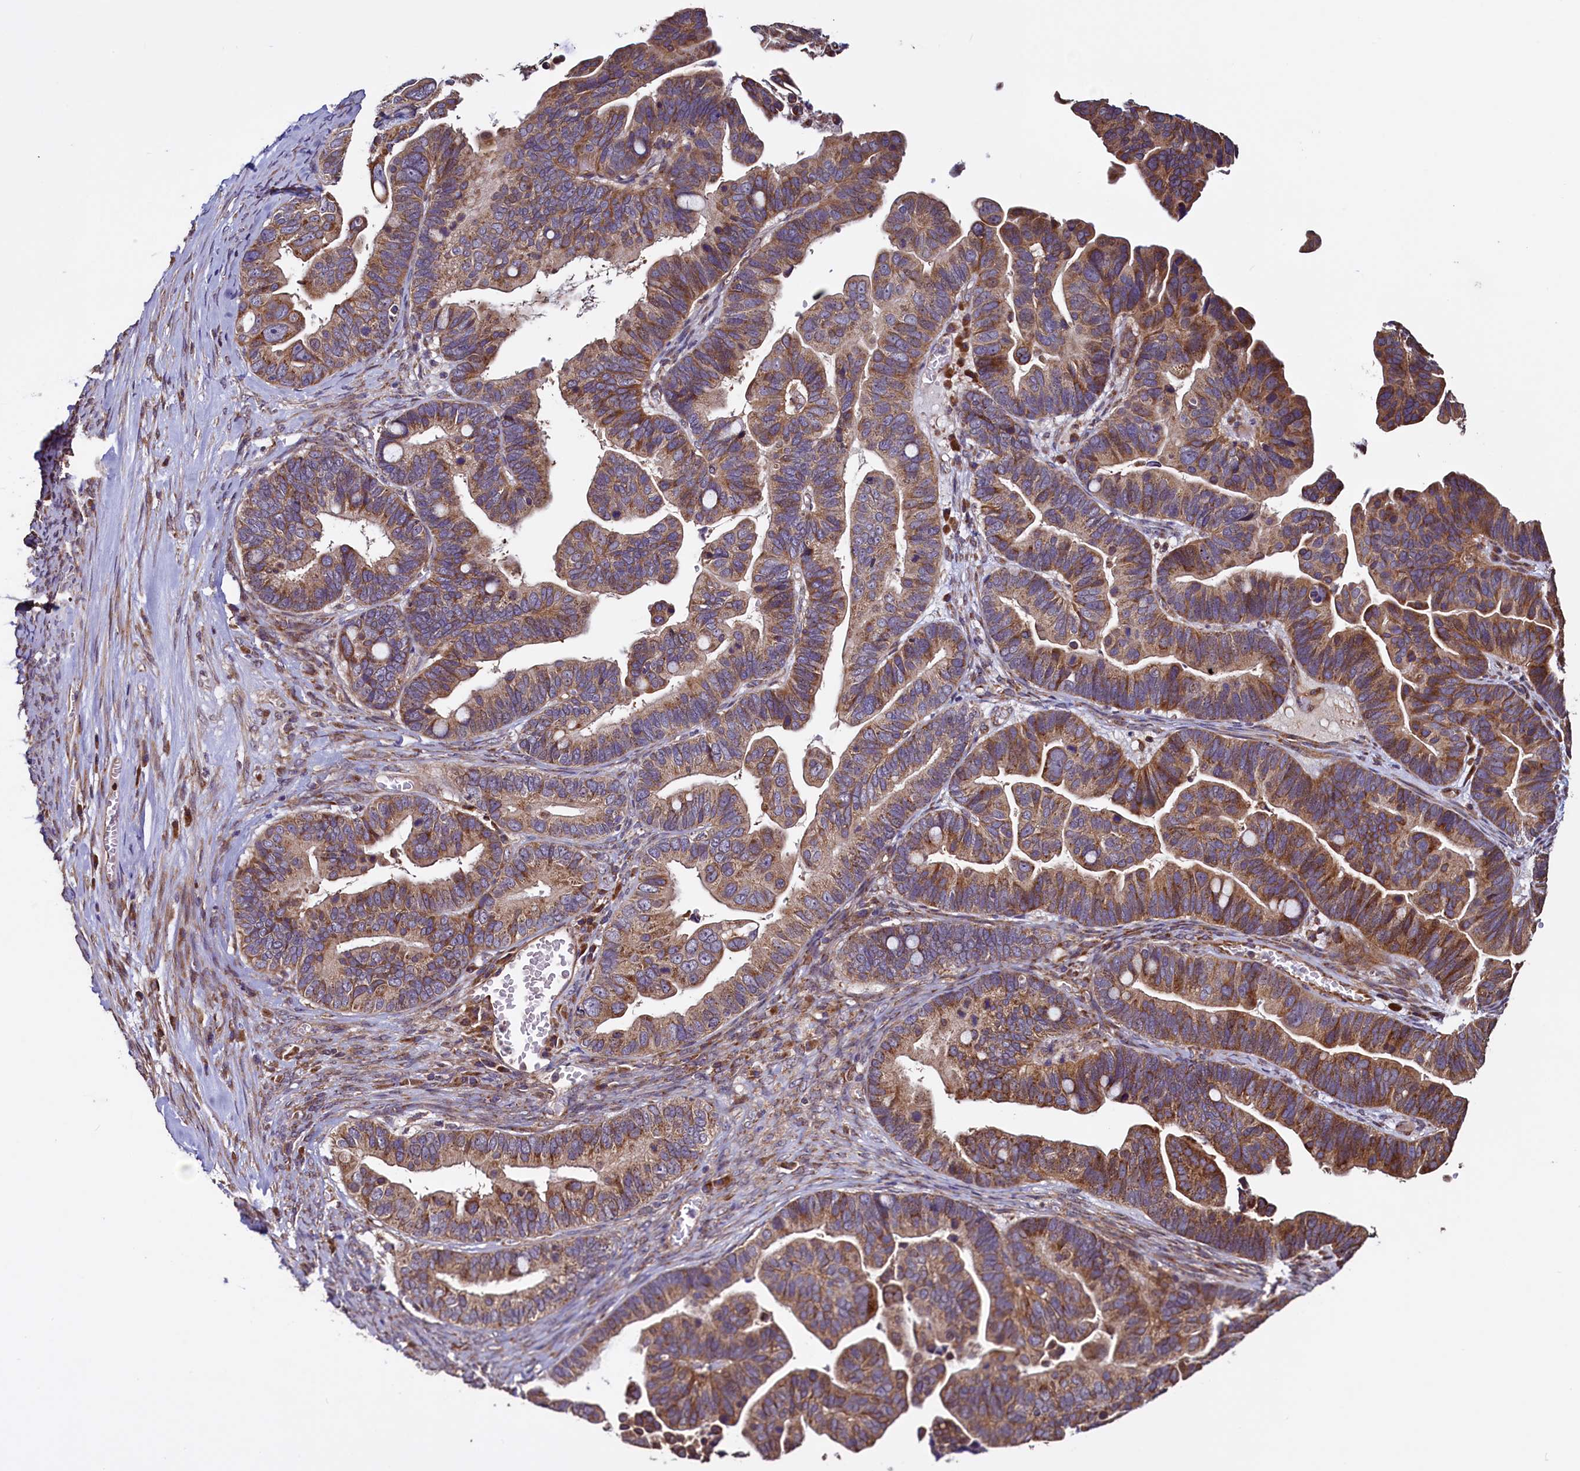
{"staining": {"intensity": "moderate", "quantity": ">75%", "location": "cytoplasmic/membranous"}, "tissue": "ovarian cancer", "cell_type": "Tumor cells", "image_type": "cancer", "snomed": [{"axis": "morphology", "description": "Cystadenocarcinoma, serous, NOS"}, {"axis": "topography", "description": "Ovary"}], "caption": "Tumor cells demonstrate medium levels of moderate cytoplasmic/membranous expression in about >75% of cells in human serous cystadenocarcinoma (ovarian).", "gene": "RBFA", "patient": {"sex": "female", "age": 56}}